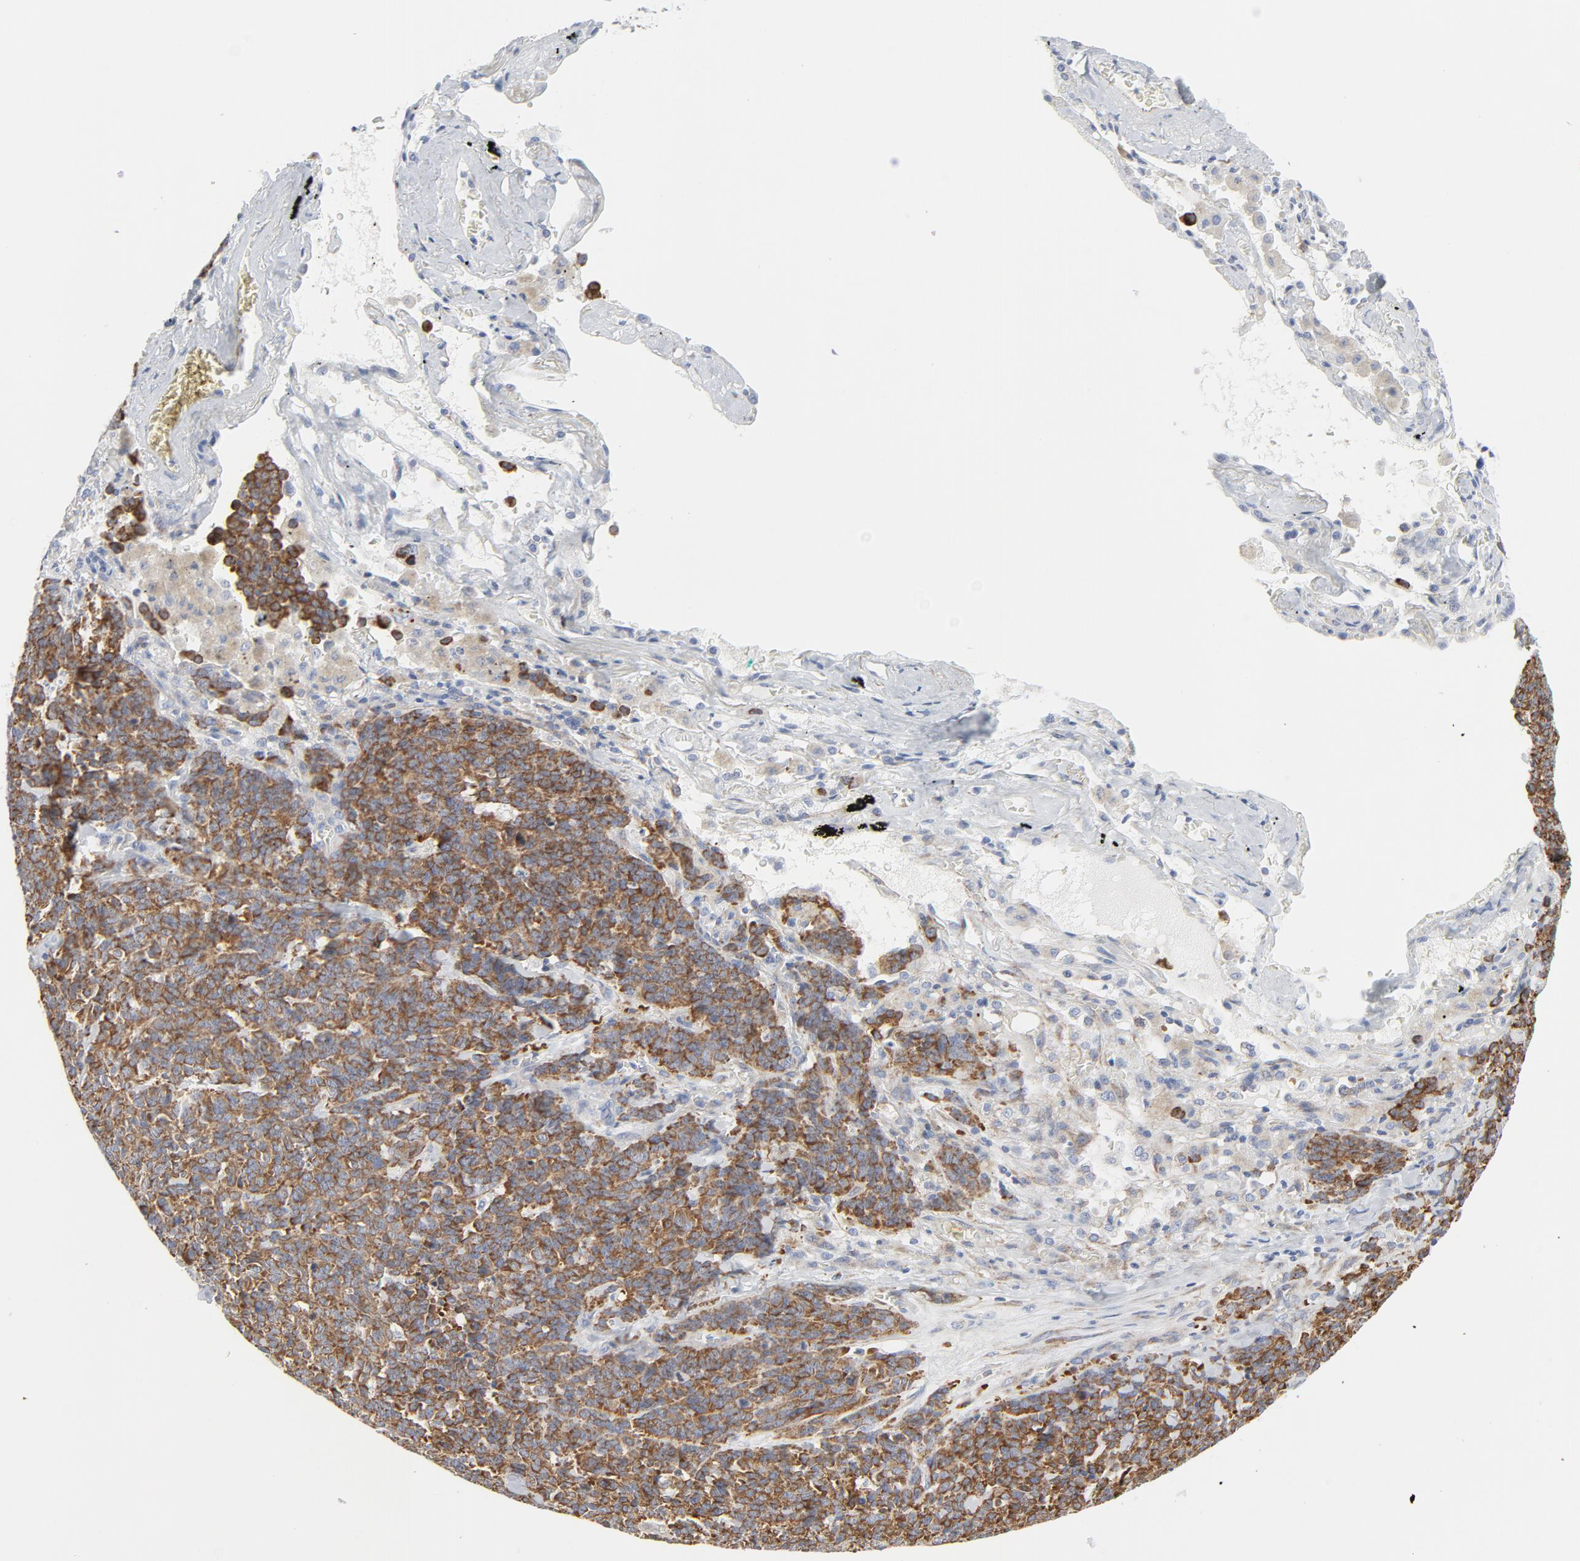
{"staining": {"intensity": "moderate", "quantity": ">75%", "location": "cytoplasmic/membranous"}, "tissue": "lung cancer", "cell_type": "Tumor cells", "image_type": "cancer", "snomed": [{"axis": "morphology", "description": "Neoplasm, malignant, NOS"}, {"axis": "topography", "description": "Lung"}], "caption": "Protein staining of lung neoplasm (malignant) tissue demonstrates moderate cytoplasmic/membranous expression in about >75% of tumor cells. Nuclei are stained in blue.", "gene": "TUBB1", "patient": {"sex": "female", "age": 58}}